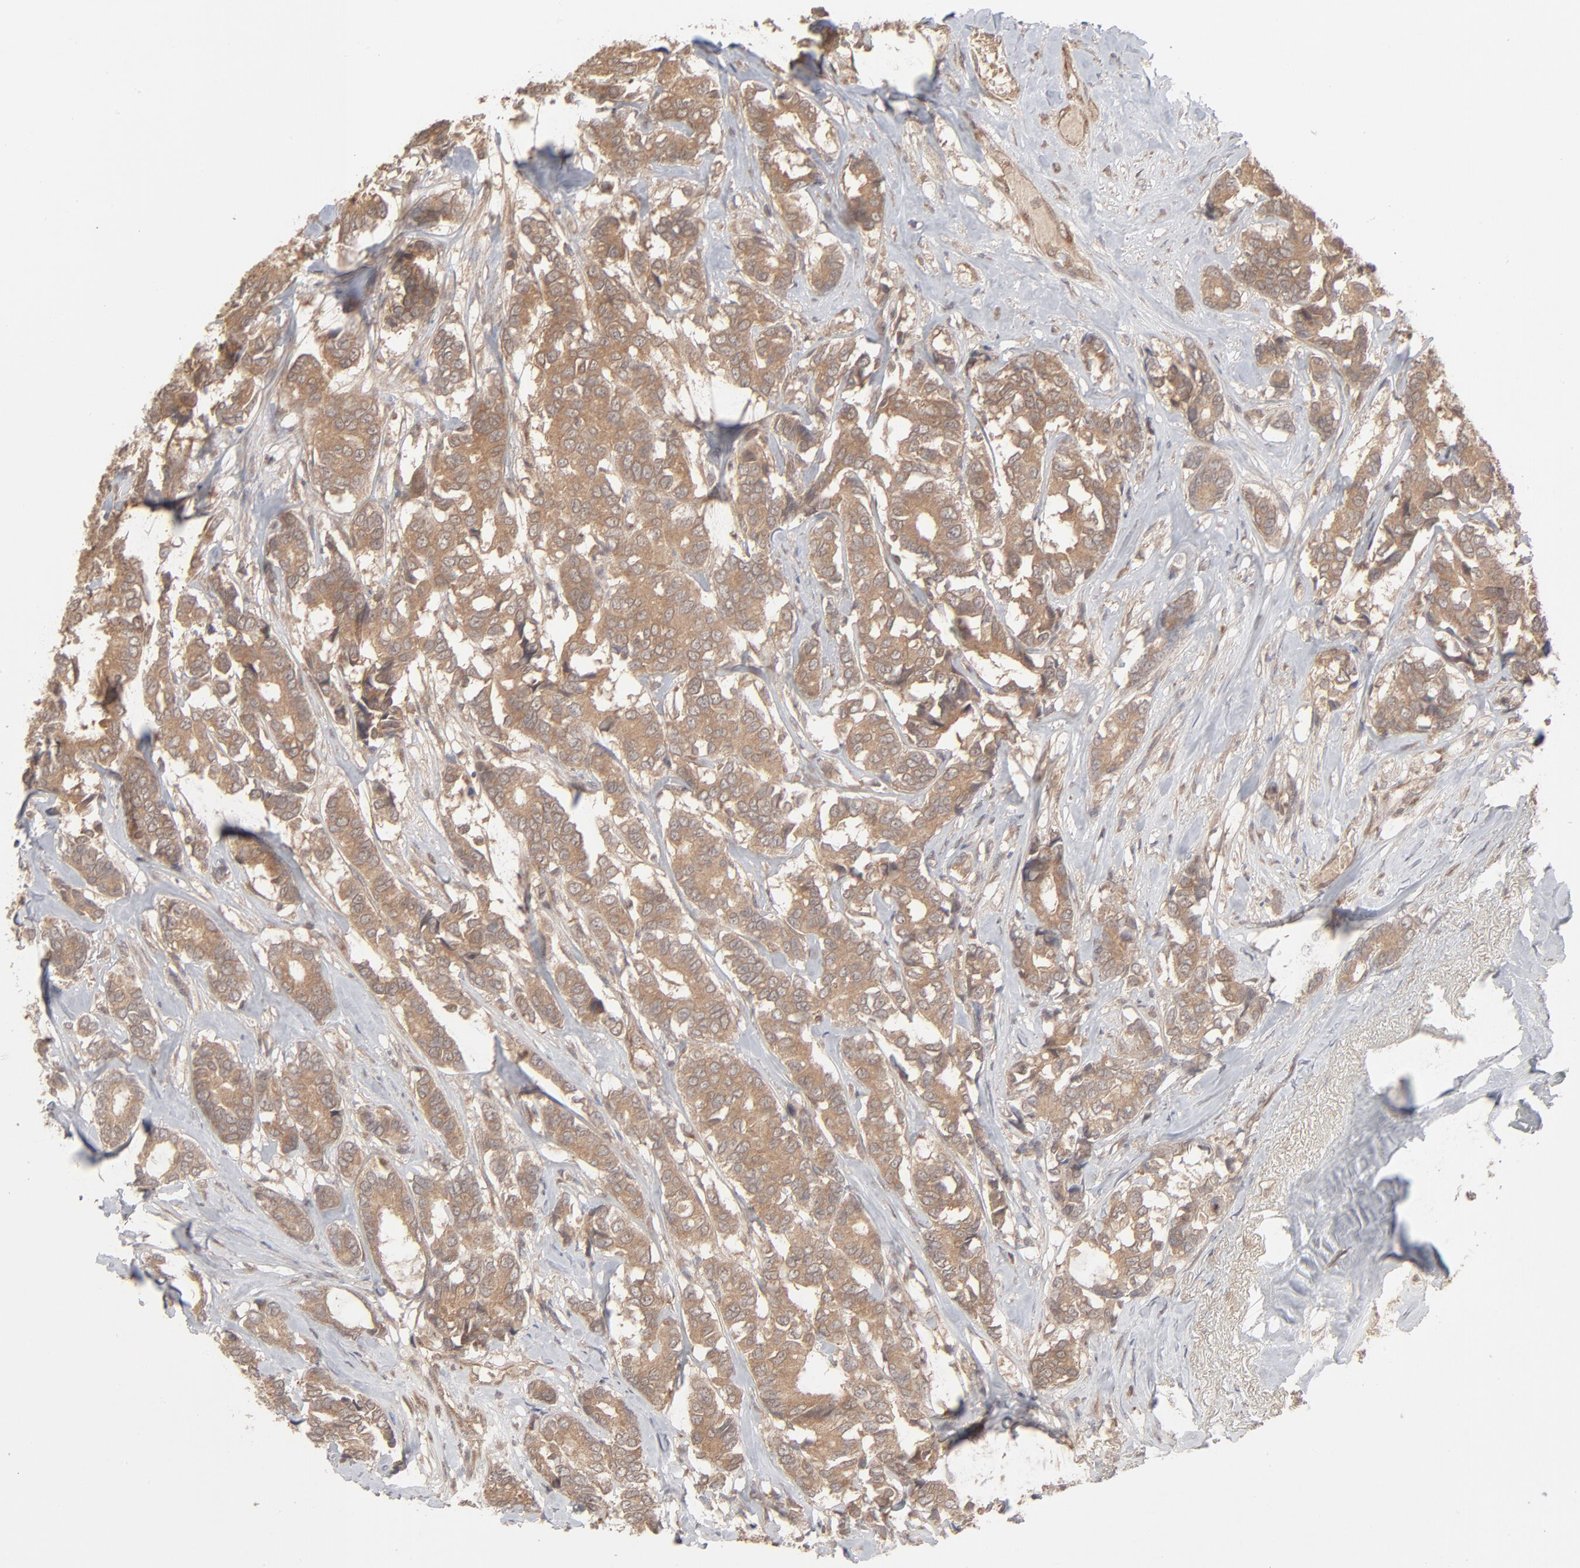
{"staining": {"intensity": "moderate", "quantity": ">75%", "location": "cytoplasmic/membranous"}, "tissue": "breast cancer", "cell_type": "Tumor cells", "image_type": "cancer", "snomed": [{"axis": "morphology", "description": "Duct carcinoma"}, {"axis": "topography", "description": "Breast"}], "caption": "Breast intraductal carcinoma stained for a protein (brown) exhibits moderate cytoplasmic/membranous positive staining in approximately >75% of tumor cells.", "gene": "SCFD1", "patient": {"sex": "female", "age": 87}}